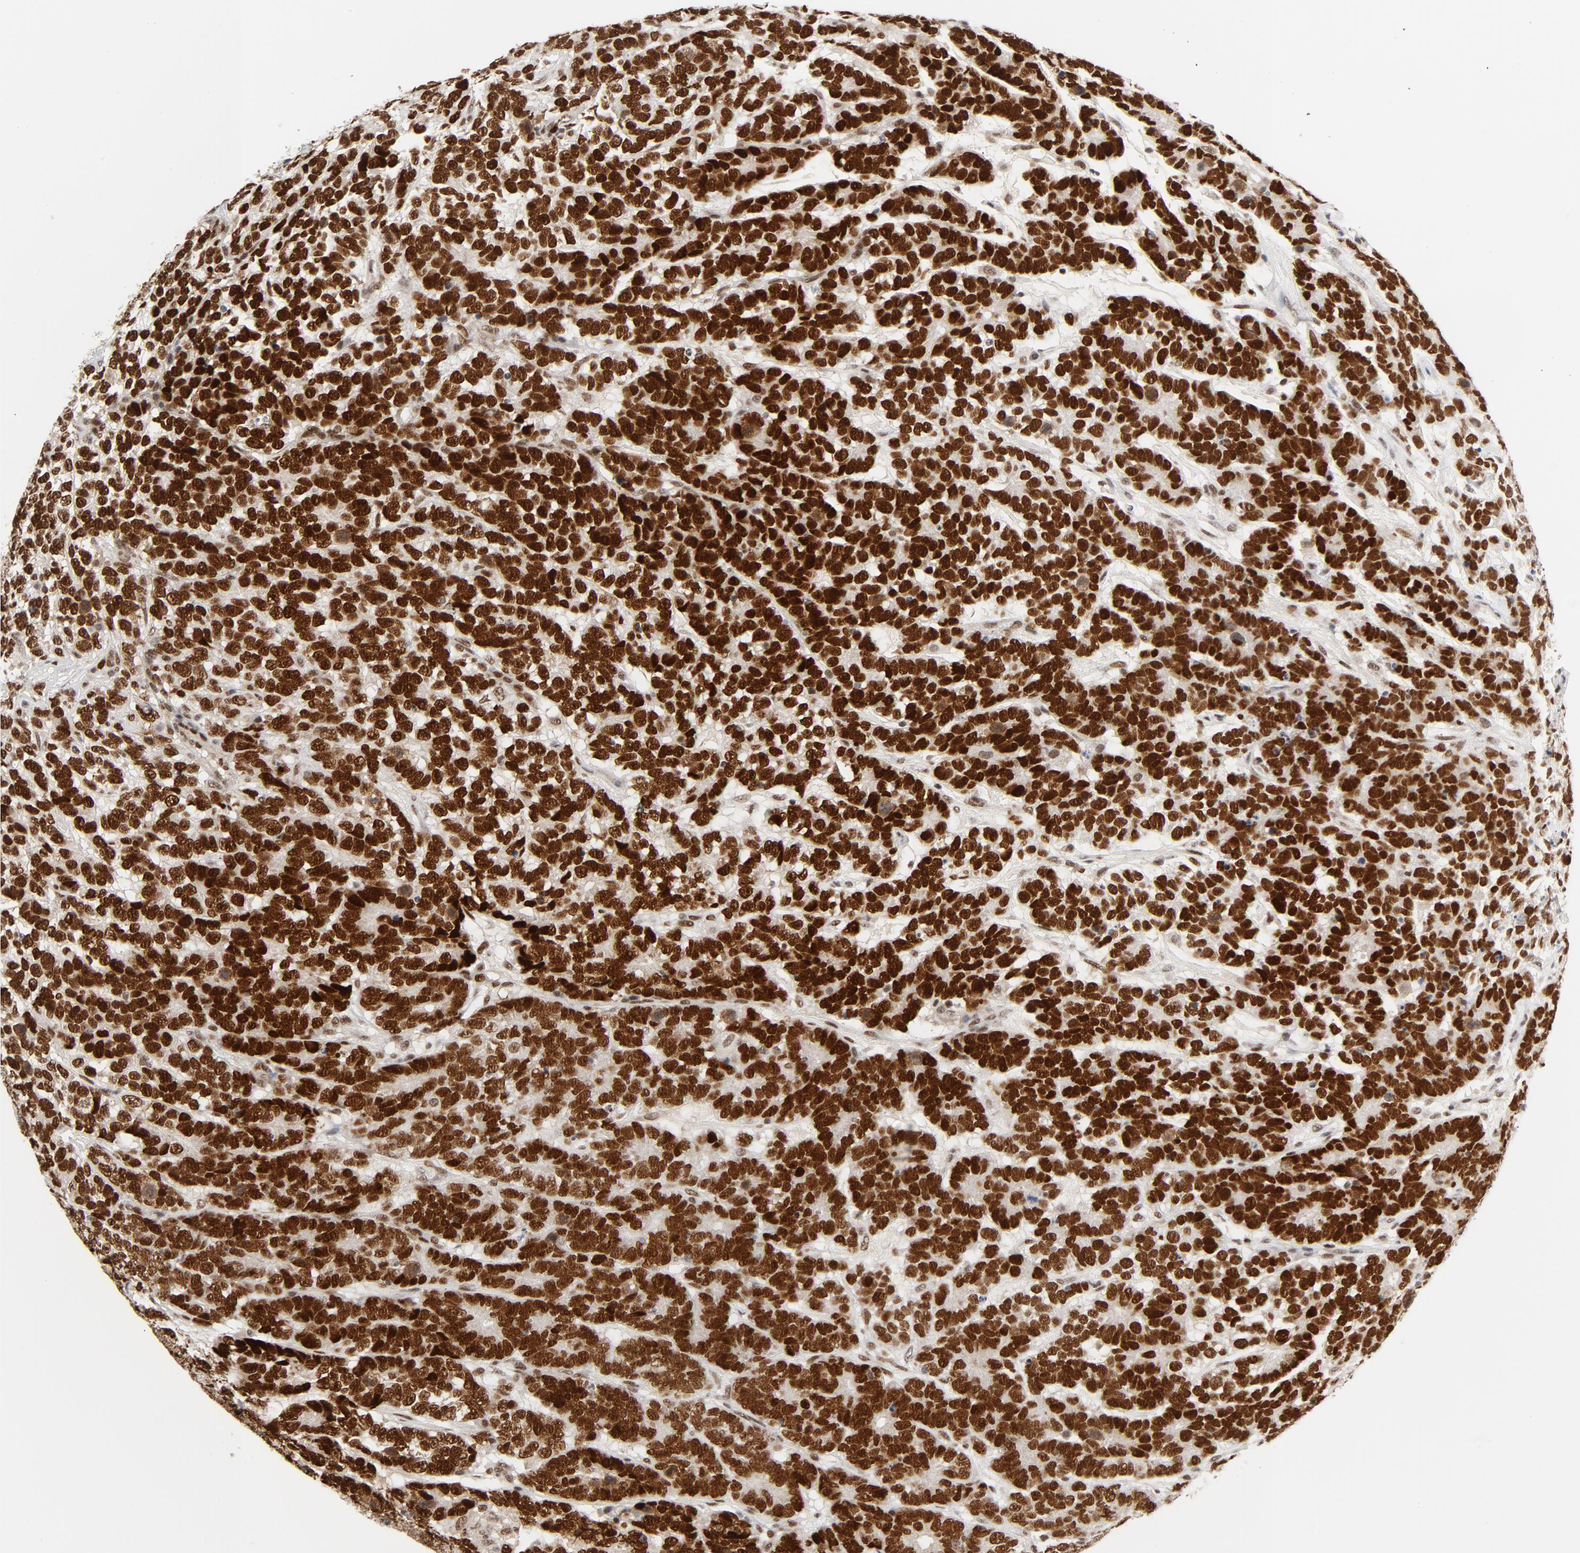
{"staining": {"intensity": "strong", "quantity": ">75%", "location": "nuclear"}, "tissue": "testis cancer", "cell_type": "Tumor cells", "image_type": "cancer", "snomed": [{"axis": "morphology", "description": "Carcinoma, Embryonal, NOS"}, {"axis": "topography", "description": "Testis"}], "caption": "Testis cancer tissue exhibits strong nuclear expression in about >75% of tumor cells", "gene": "GTF2I", "patient": {"sex": "male", "age": 26}}